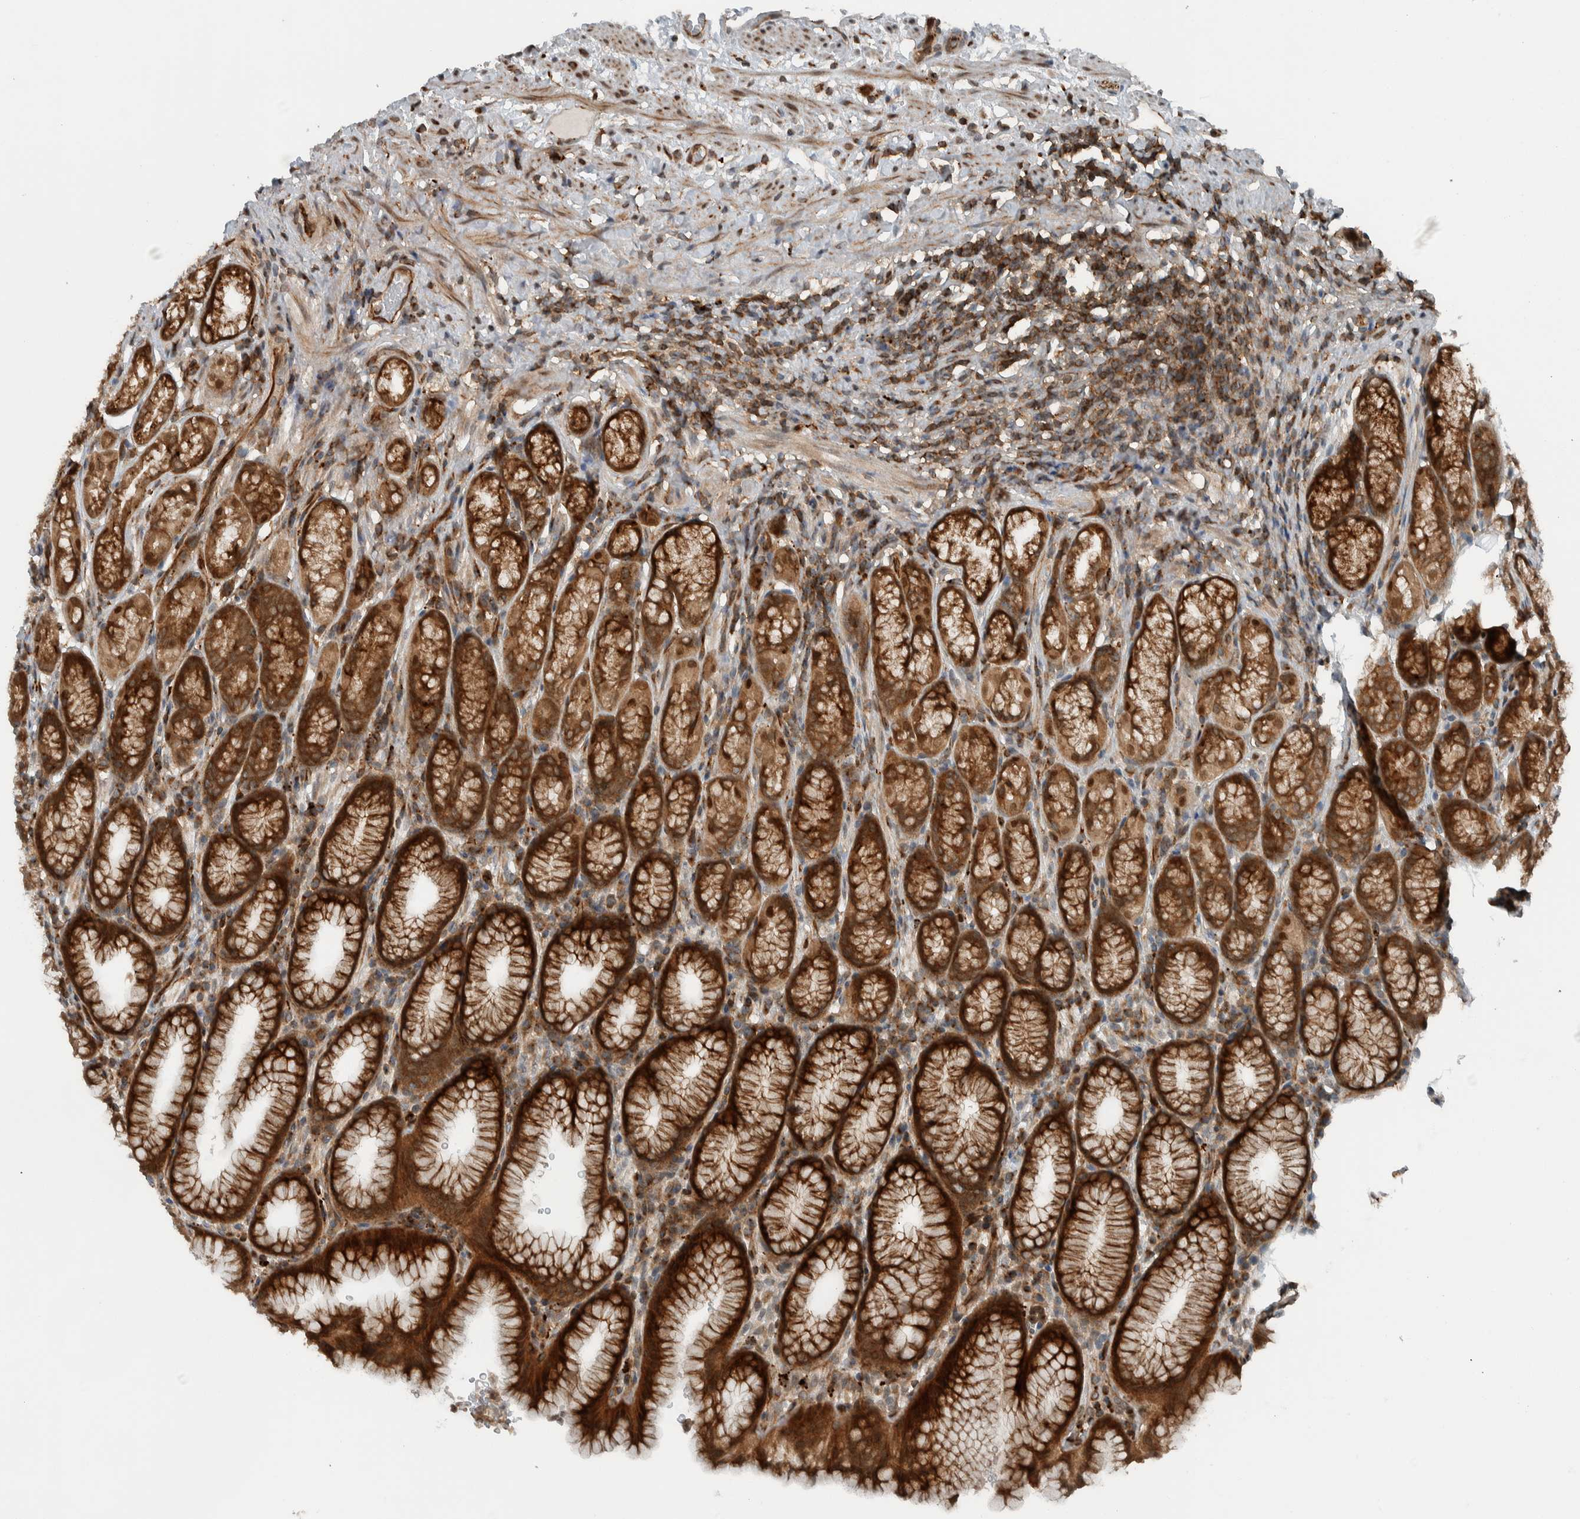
{"staining": {"intensity": "strong", "quantity": ">75%", "location": "cytoplasmic/membranous,nuclear"}, "tissue": "stomach", "cell_type": "Glandular cells", "image_type": "normal", "snomed": [{"axis": "morphology", "description": "Normal tissue, NOS"}, {"axis": "topography", "description": "Stomach"}], "caption": "Benign stomach reveals strong cytoplasmic/membranous,nuclear positivity in about >75% of glandular cells (IHC, brightfield microscopy, high magnification)..", "gene": "GIGYF1", "patient": {"sex": "male", "age": 42}}